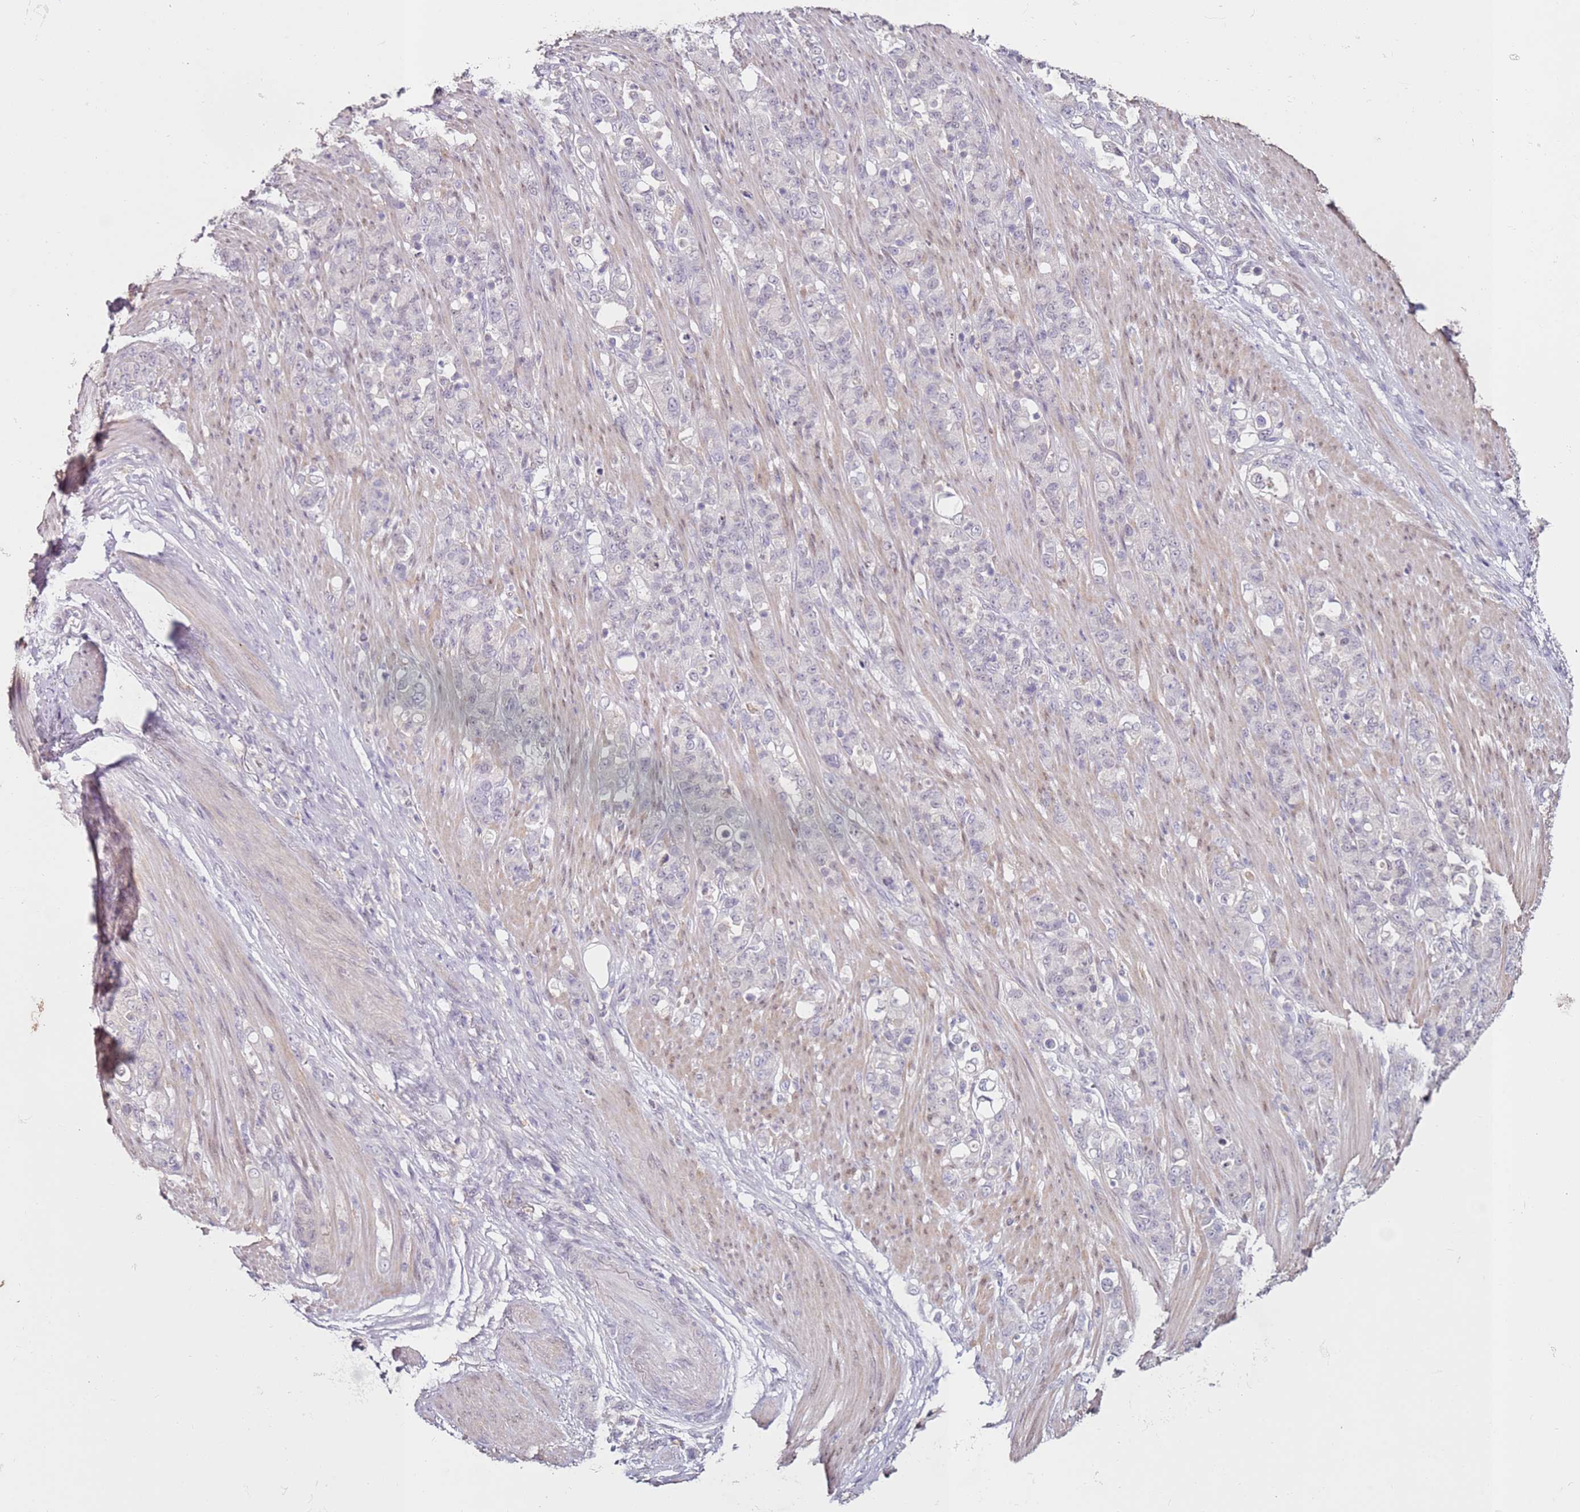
{"staining": {"intensity": "negative", "quantity": "none", "location": "none"}, "tissue": "stomach cancer", "cell_type": "Tumor cells", "image_type": "cancer", "snomed": [{"axis": "morphology", "description": "Normal tissue, NOS"}, {"axis": "morphology", "description": "Adenocarcinoma, NOS"}, {"axis": "topography", "description": "Stomach"}], "caption": "High power microscopy image of an immunohistochemistry (IHC) photomicrograph of stomach adenocarcinoma, revealing no significant positivity in tumor cells.", "gene": "MDH1", "patient": {"sex": "female", "age": 79}}